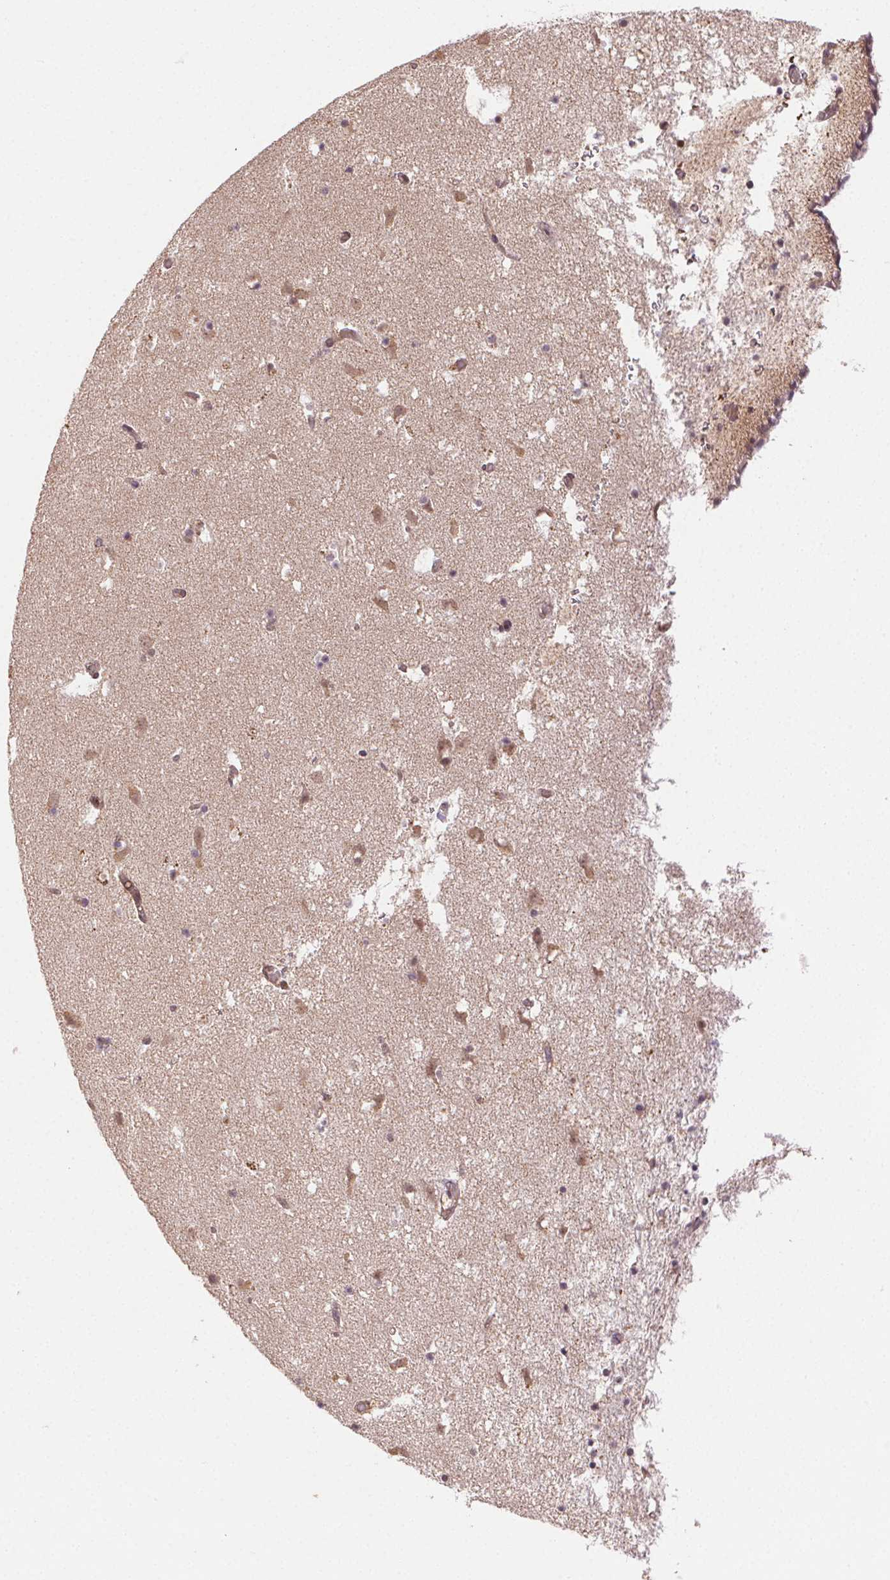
{"staining": {"intensity": "moderate", "quantity": "25%-75%", "location": "cytoplasmic/membranous"}, "tissue": "caudate", "cell_type": "Glial cells", "image_type": "normal", "snomed": [{"axis": "morphology", "description": "Normal tissue, NOS"}, {"axis": "topography", "description": "Lateral ventricle wall"}], "caption": "Immunohistochemical staining of benign human caudate exhibits 25%-75% levels of moderate cytoplasmic/membranous protein staining in approximately 25%-75% of glial cells.", "gene": "KLHL15", "patient": {"sex": "female", "age": 42}}